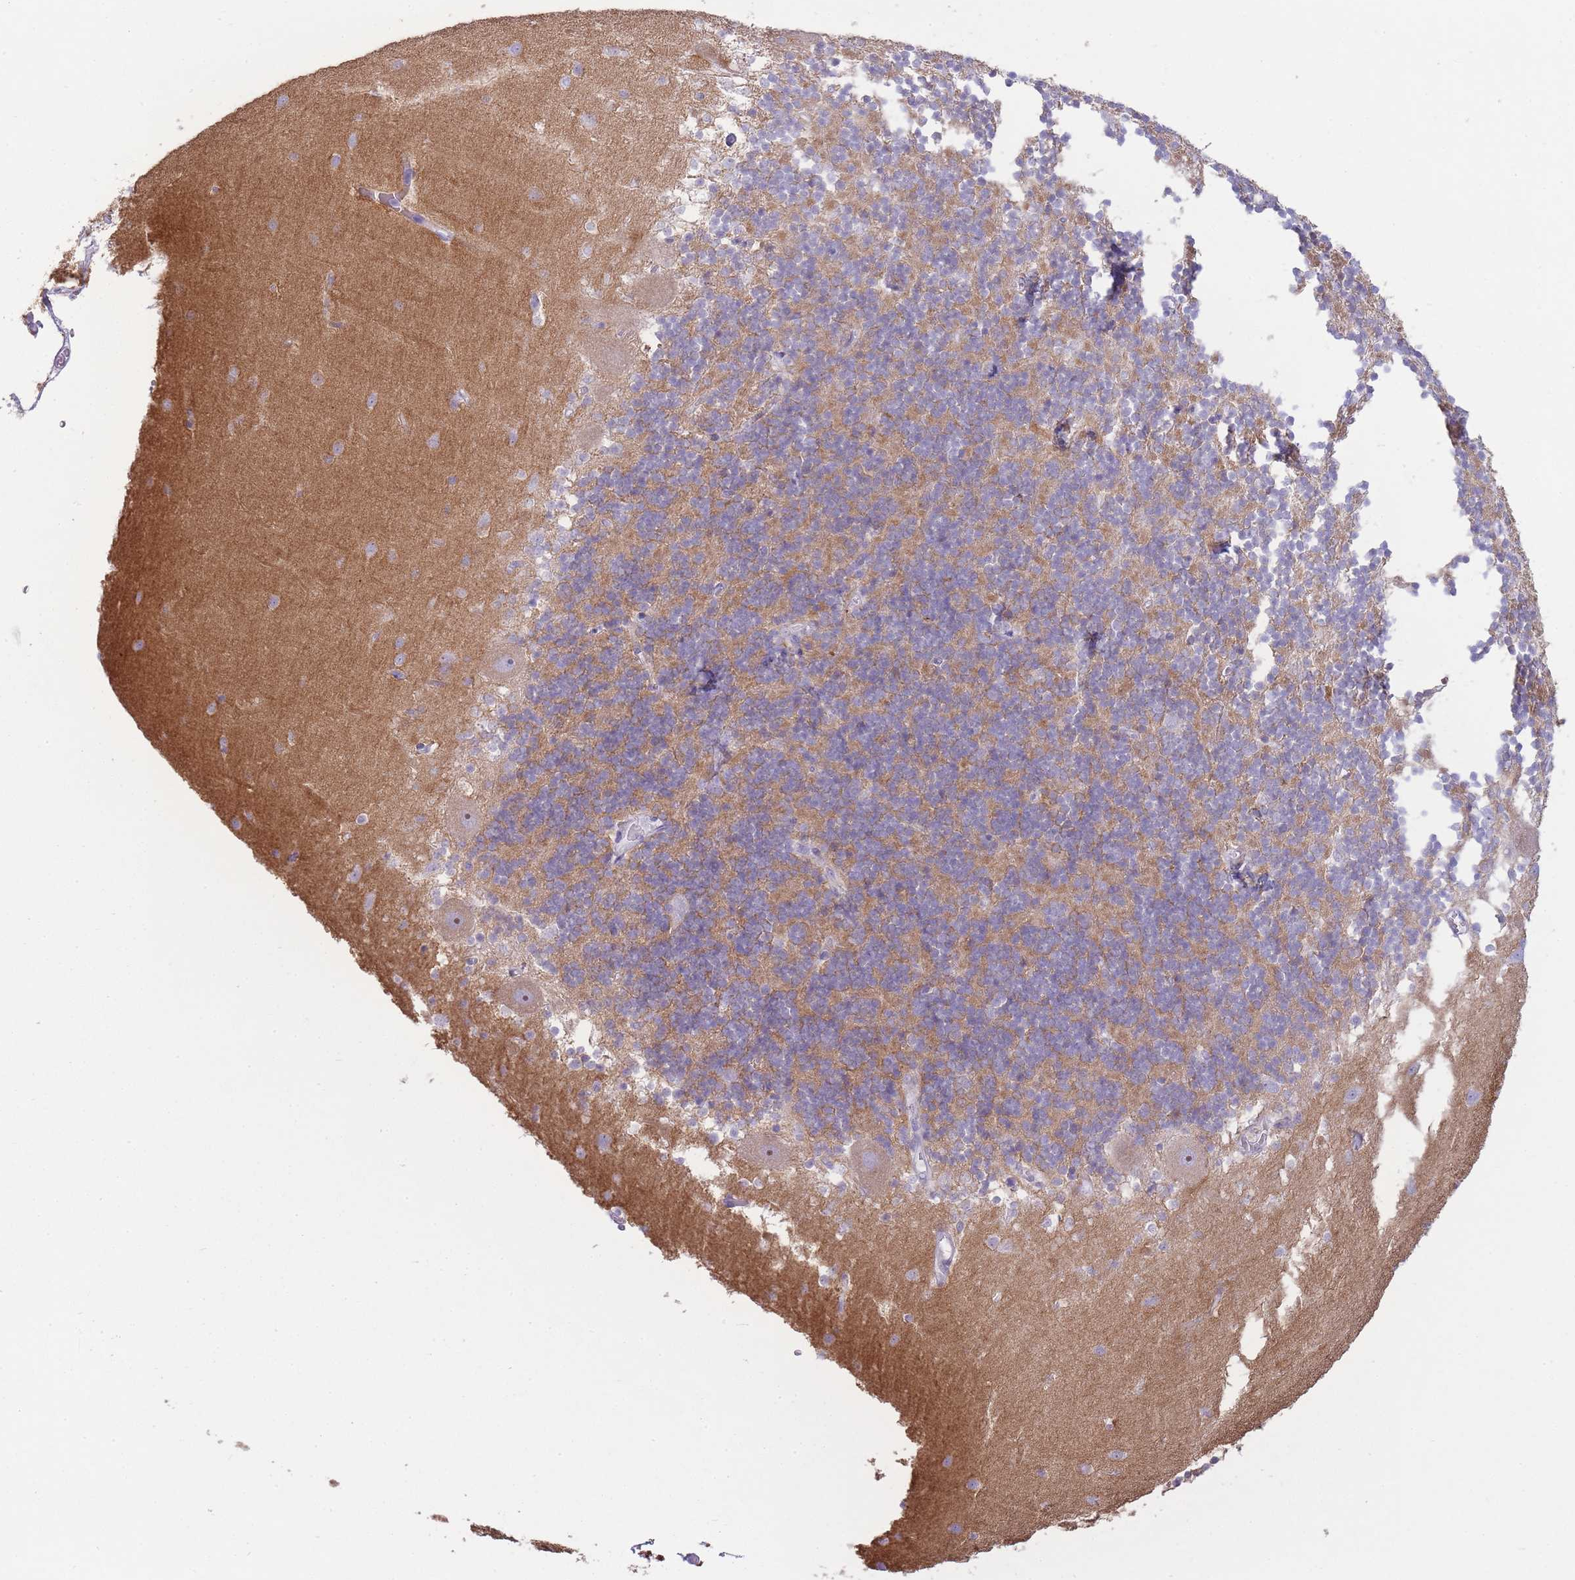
{"staining": {"intensity": "moderate", "quantity": "25%-75%", "location": "cytoplasmic/membranous"}, "tissue": "cerebellum", "cell_type": "Cells in granular layer", "image_type": "normal", "snomed": [{"axis": "morphology", "description": "Normal tissue, NOS"}, {"axis": "topography", "description": "Cerebellum"}], "caption": "This image reveals IHC staining of normal cerebellum, with medium moderate cytoplasmic/membranous positivity in about 25%-75% of cells in granular layer.", "gene": "UTP14A", "patient": {"sex": "male", "age": 54}}